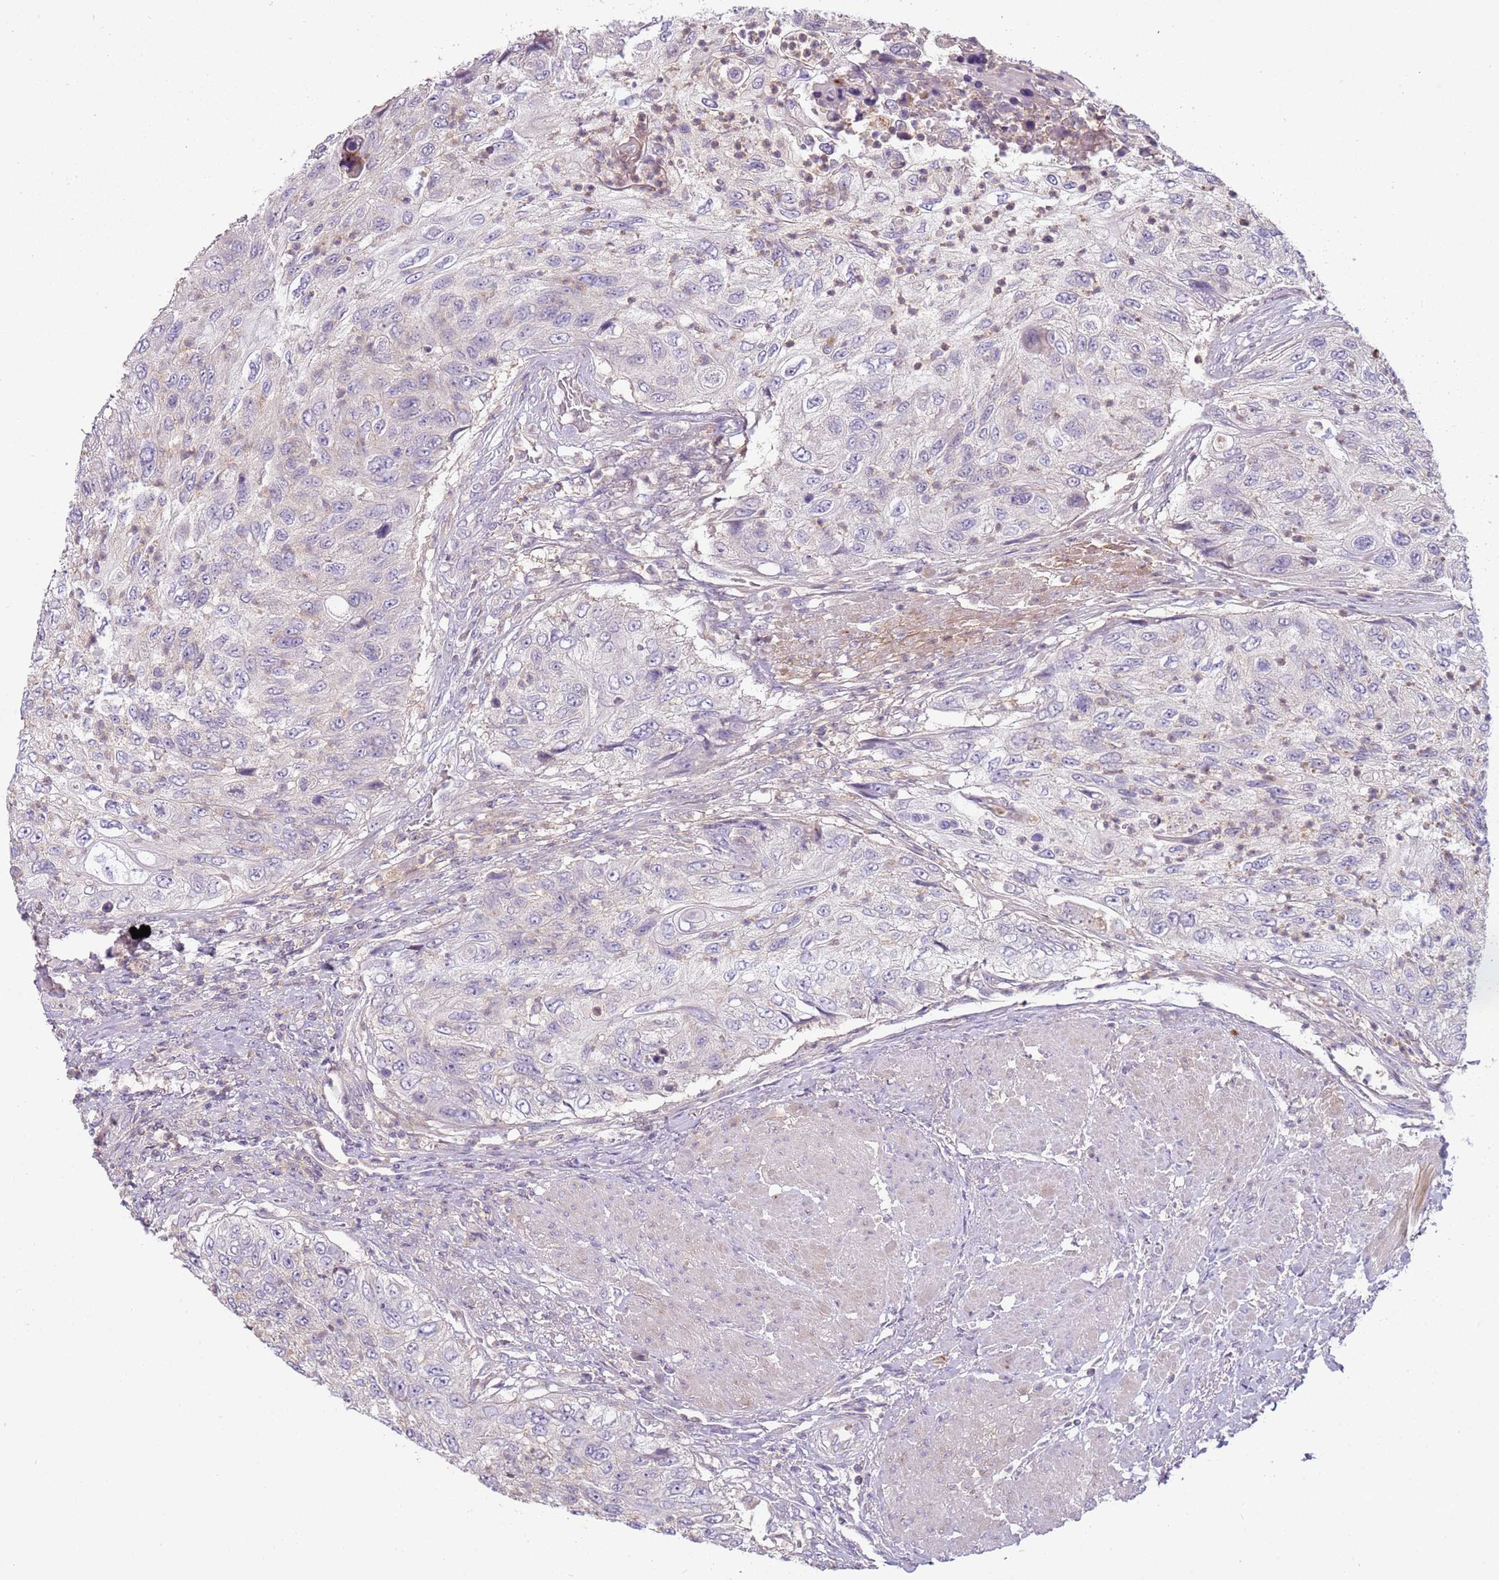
{"staining": {"intensity": "negative", "quantity": "none", "location": "none"}, "tissue": "urothelial cancer", "cell_type": "Tumor cells", "image_type": "cancer", "snomed": [{"axis": "morphology", "description": "Urothelial carcinoma, High grade"}, {"axis": "topography", "description": "Urinary bladder"}], "caption": "IHC photomicrograph of human urothelial carcinoma (high-grade) stained for a protein (brown), which displays no expression in tumor cells.", "gene": "ARHGAP5", "patient": {"sex": "female", "age": 60}}